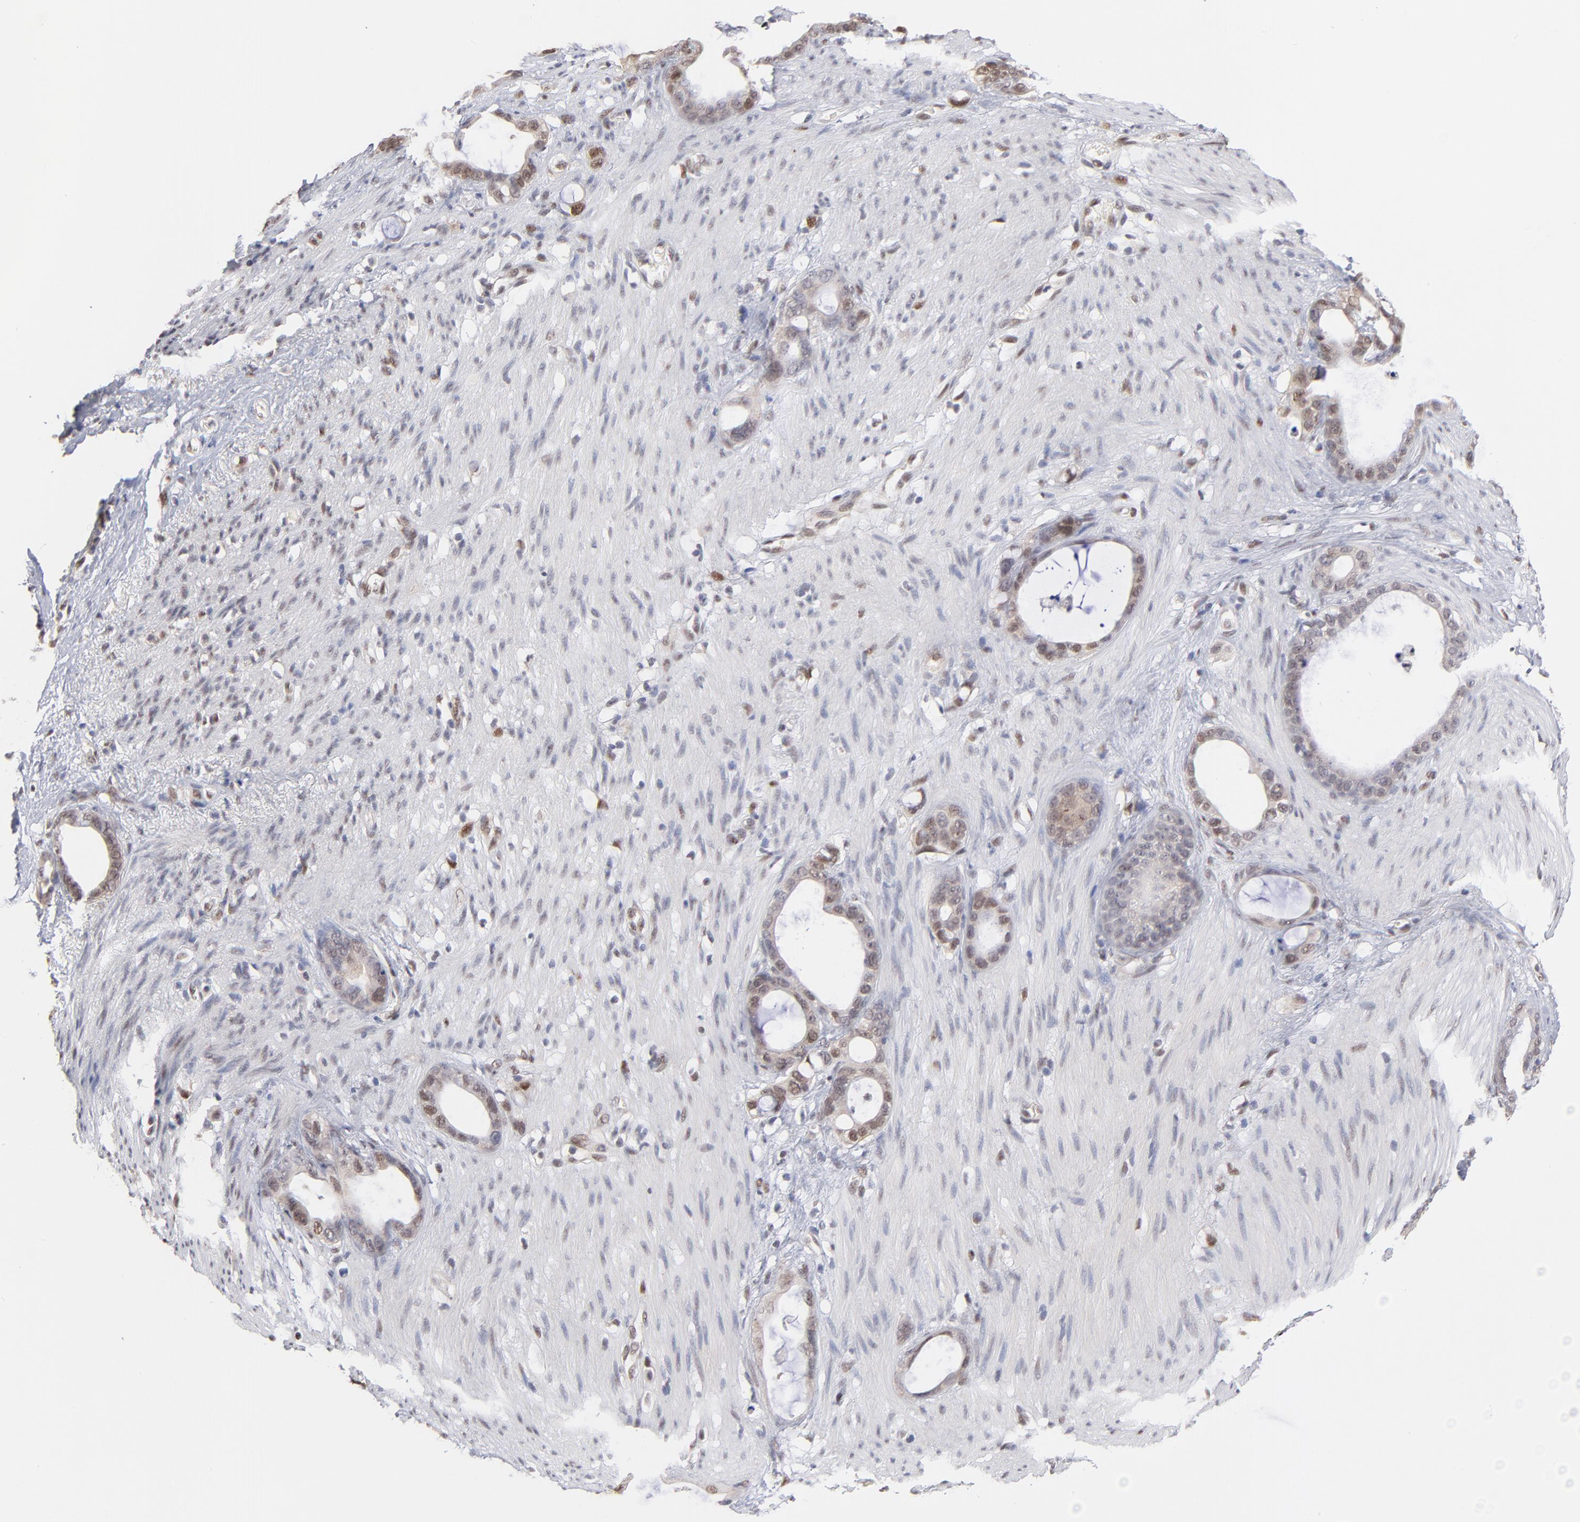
{"staining": {"intensity": "weak", "quantity": "25%-75%", "location": "nuclear"}, "tissue": "stomach cancer", "cell_type": "Tumor cells", "image_type": "cancer", "snomed": [{"axis": "morphology", "description": "Adenocarcinoma, NOS"}, {"axis": "topography", "description": "Stomach"}], "caption": "The micrograph reveals a brown stain indicating the presence of a protein in the nuclear of tumor cells in adenocarcinoma (stomach).", "gene": "STAT3", "patient": {"sex": "female", "age": 75}}